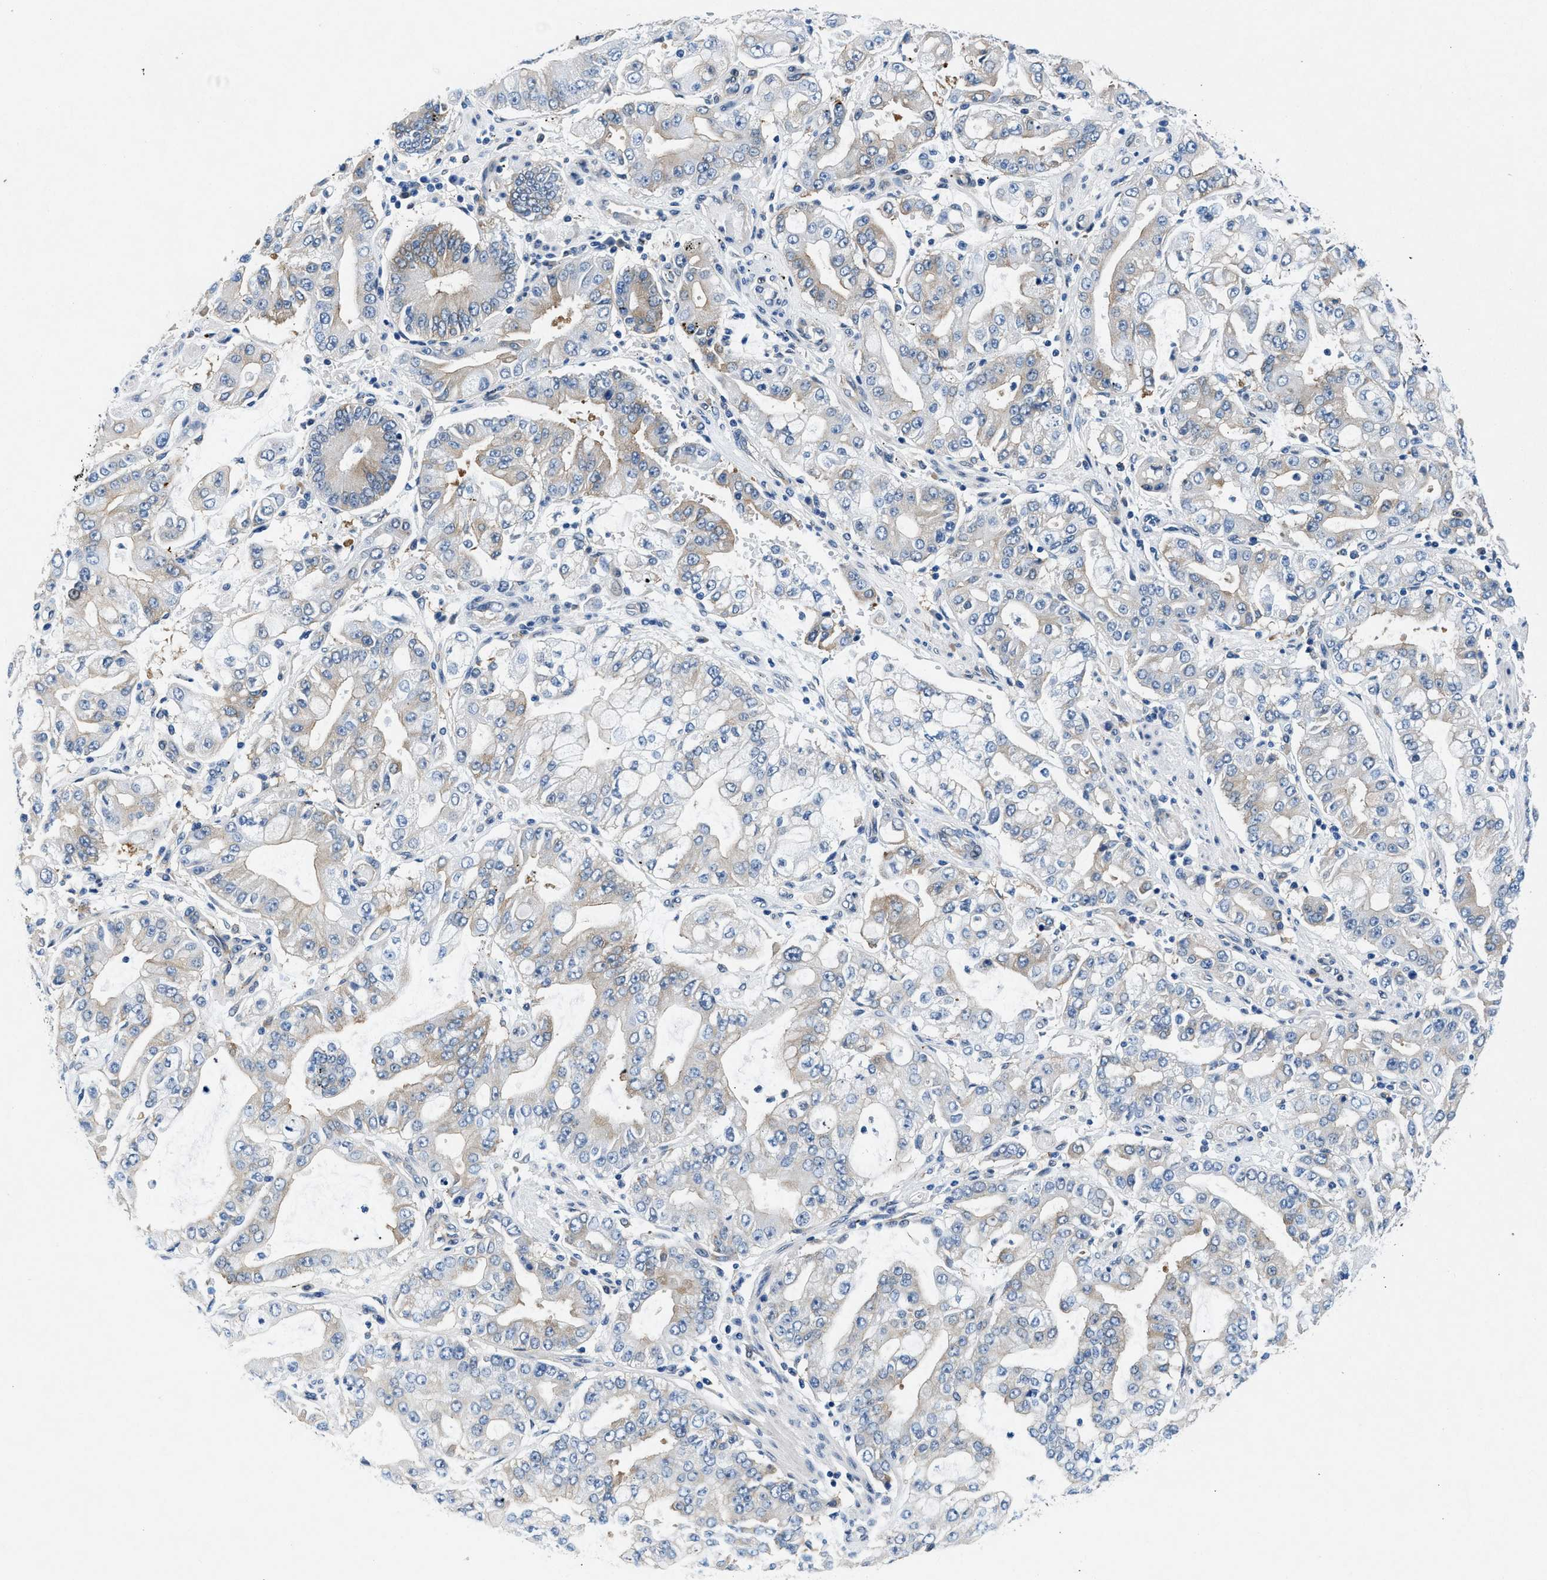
{"staining": {"intensity": "weak", "quantity": "<25%", "location": "cytoplasmic/membranous"}, "tissue": "stomach cancer", "cell_type": "Tumor cells", "image_type": "cancer", "snomed": [{"axis": "morphology", "description": "Adenocarcinoma, NOS"}, {"axis": "topography", "description": "Stomach"}], "caption": "DAB immunohistochemical staining of human adenocarcinoma (stomach) reveals no significant positivity in tumor cells.", "gene": "COPS2", "patient": {"sex": "male", "age": 76}}